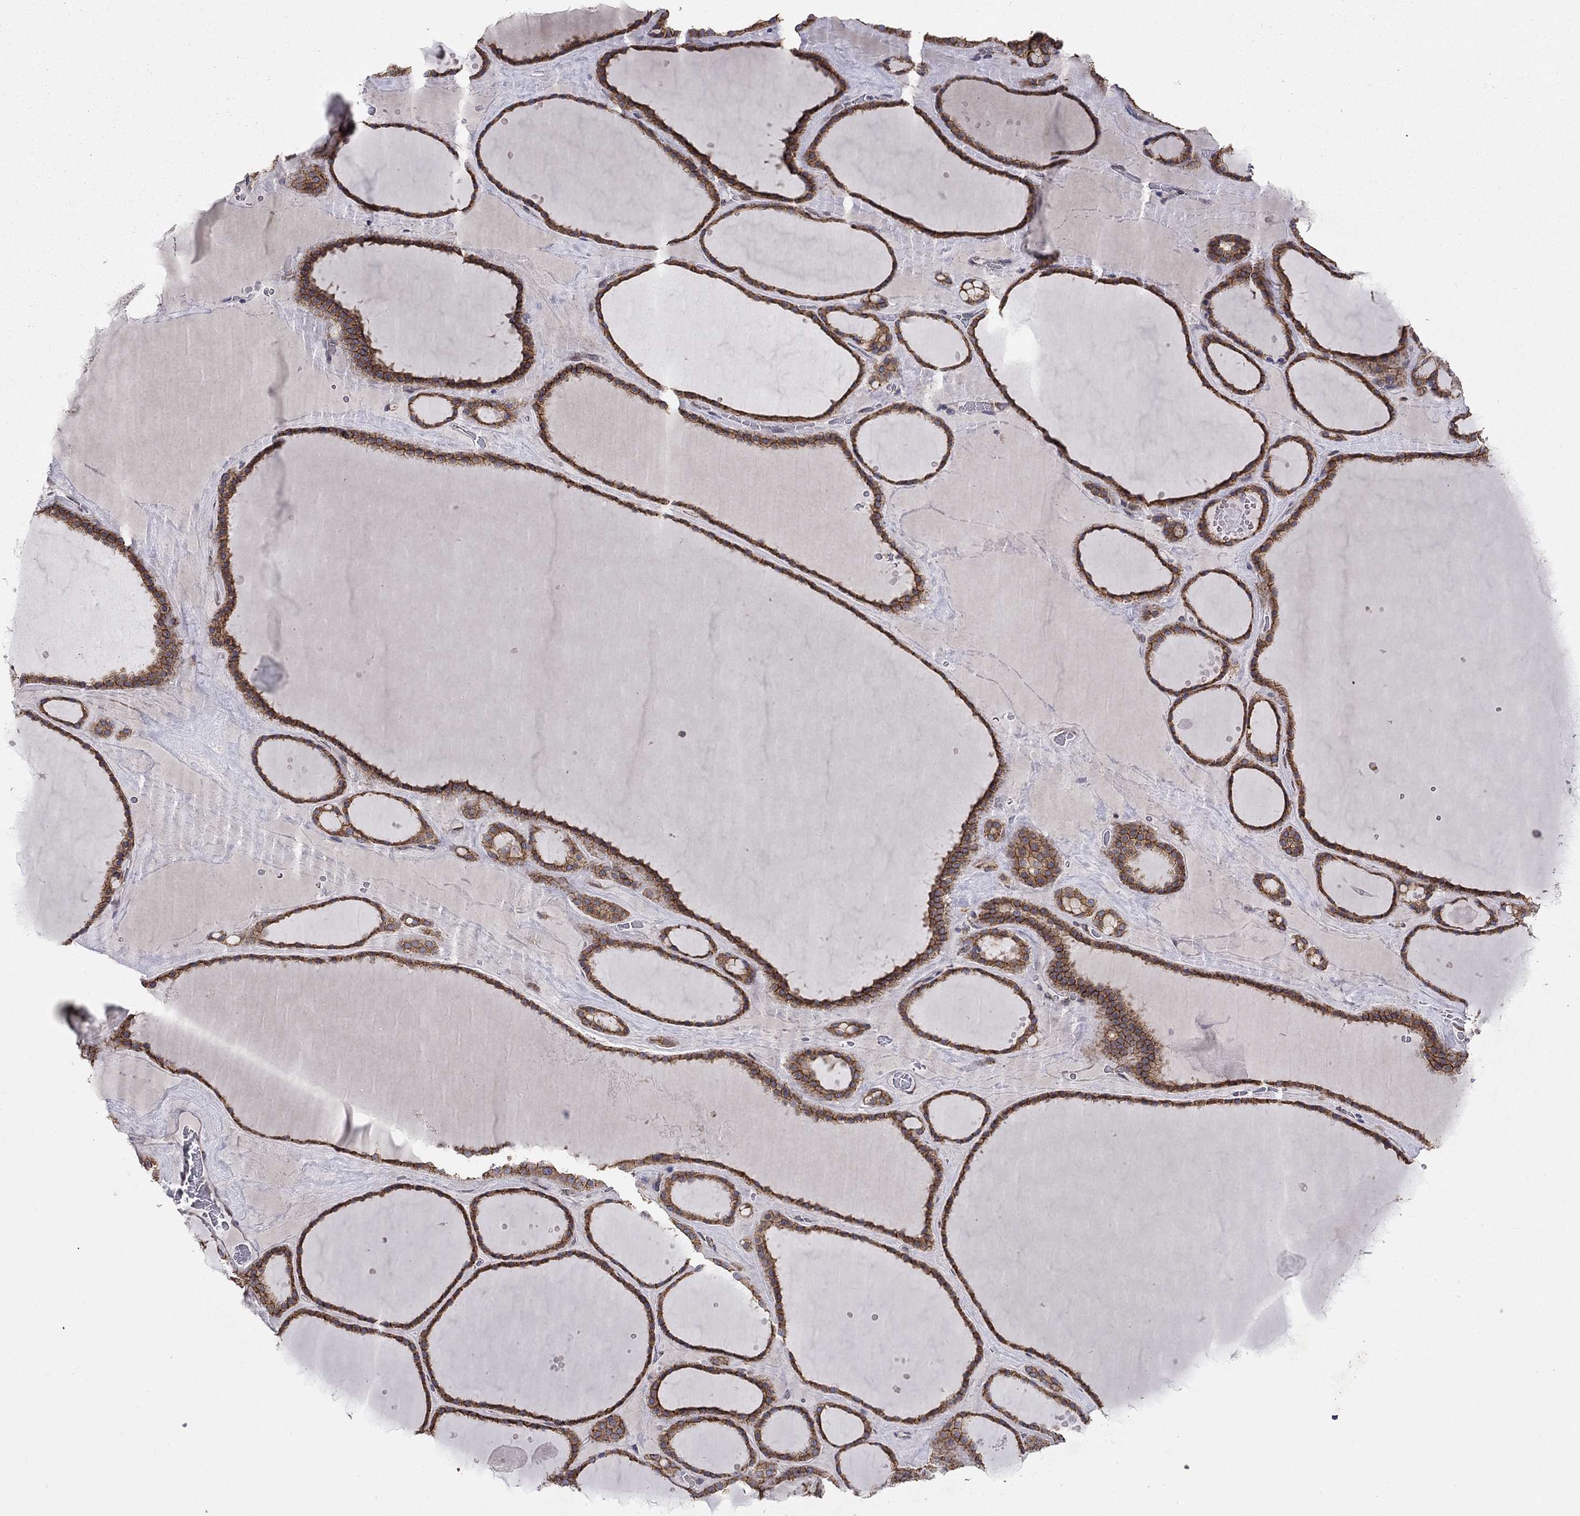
{"staining": {"intensity": "strong", "quantity": ">75%", "location": "cytoplasmic/membranous"}, "tissue": "thyroid gland", "cell_type": "Glandular cells", "image_type": "normal", "snomed": [{"axis": "morphology", "description": "Normal tissue, NOS"}, {"axis": "topography", "description": "Thyroid gland"}], "caption": "This micrograph shows immunohistochemistry (IHC) staining of unremarkable thyroid gland, with high strong cytoplasmic/membranous staining in about >75% of glandular cells.", "gene": "YIF1A", "patient": {"sex": "male", "age": 63}}